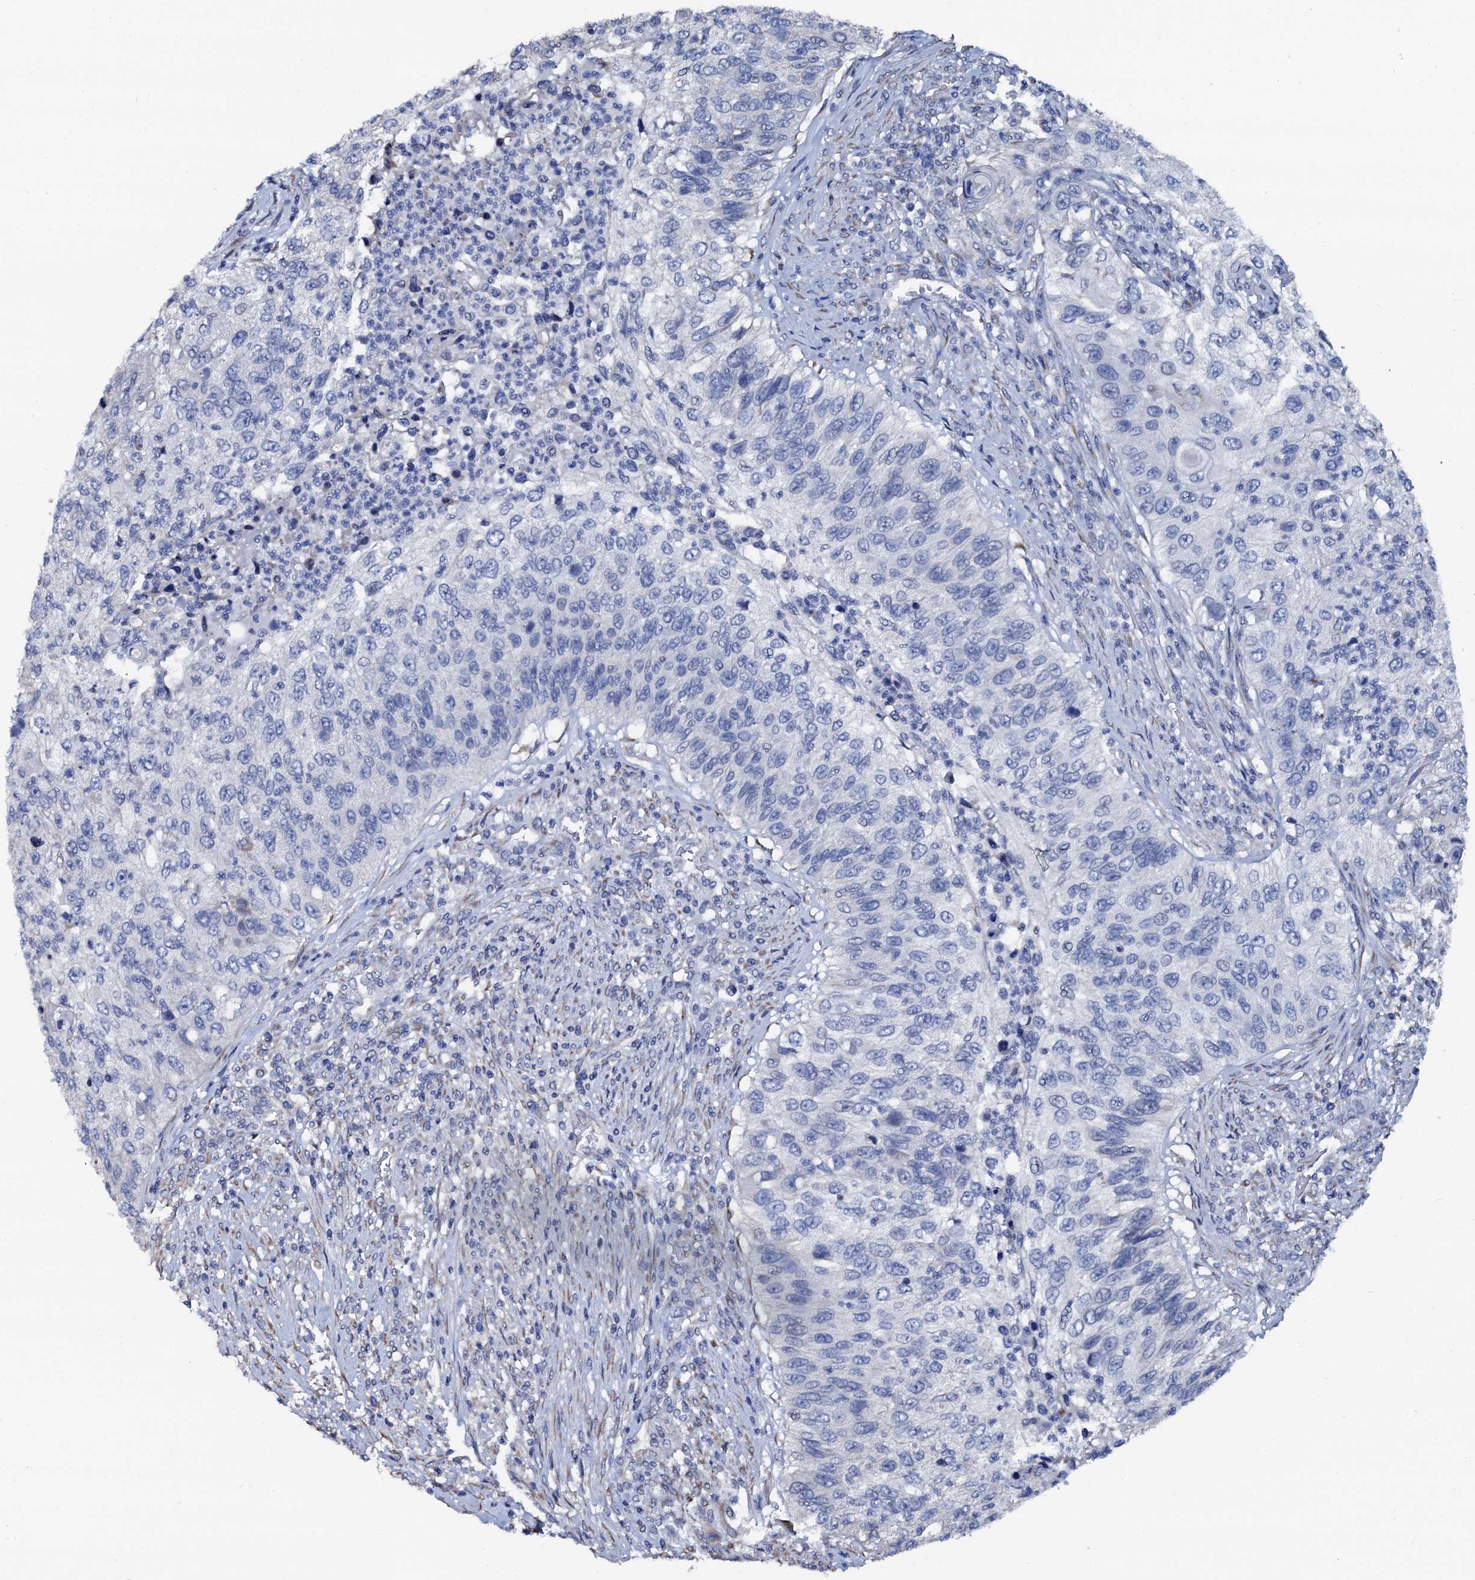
{"staining": {"intensity": "negative", "quantity": "none", "location": "none"}, "tissue": "urothelial cancer", "cell_type": "Tumor cells", "image_type": "cancer", "snomed": [{"axis": "morphology", "description": "Urothelial carcinoma, High grade"}, {"axis": "topography", "description": "Urinary bladder"}], "caption": "The photomicrograph displays no significant positivity in tumor cells of urothelial cancer.", "gene": "AKAP3", "patient": {"sex": "female", "age": 60}}